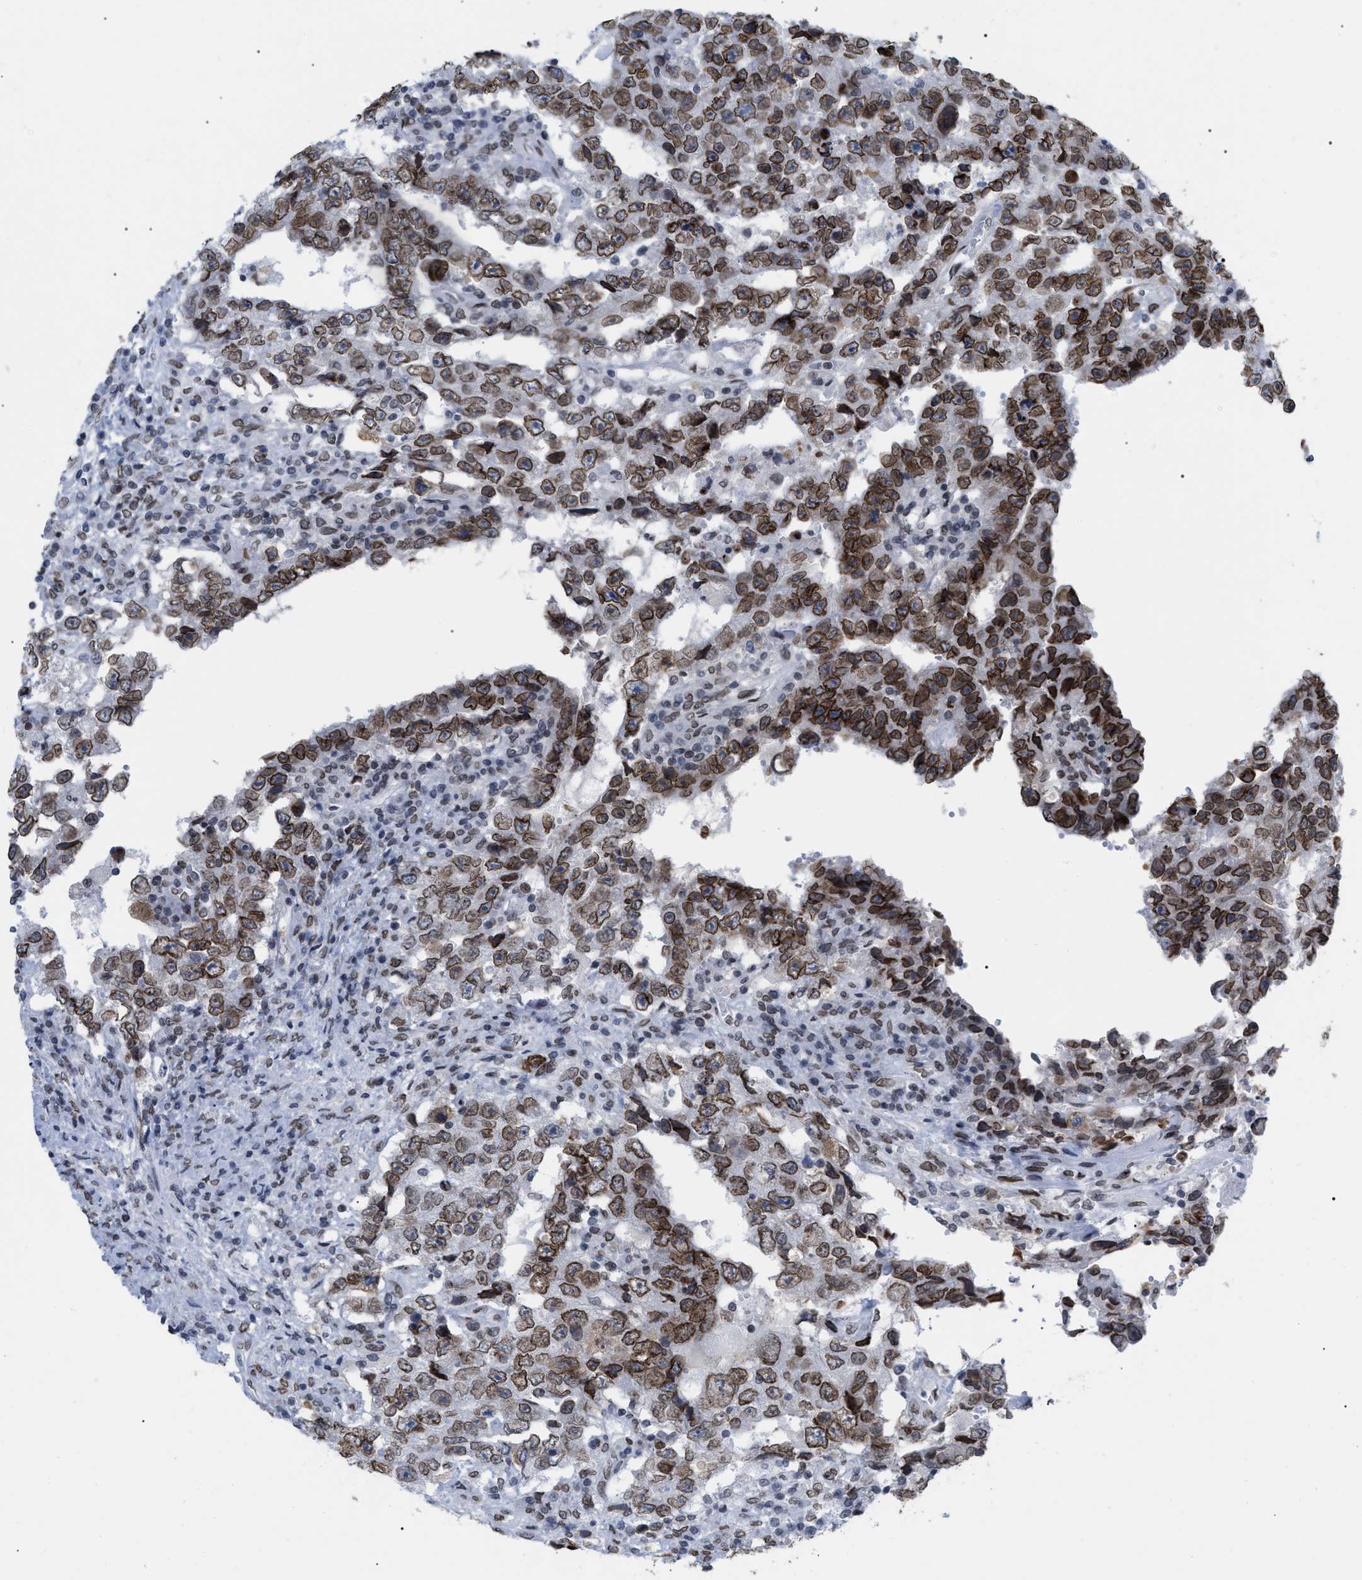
{"staining": {"intensity": "strong", "quantity": ">75%", "location": "cytoplasmic/membranous,nuclear"}, "tissue": "testis cancer", "cell_type": "Tumor cells", "image_type": "cancer", "snomed": [{"axis": "morphology", "description": "Carcinoma, Embryonal, NOS"}, {"axis": "topography", "description": "Testis"}], "caption": "Immunohistochemical staining of human testis cancer displays high levels of strong cytoplasmic/membranous and nuclear positivity in about >75% of tumor cells.", "gene": "TPR", "patient": {"sex": "male", "age": 26}}